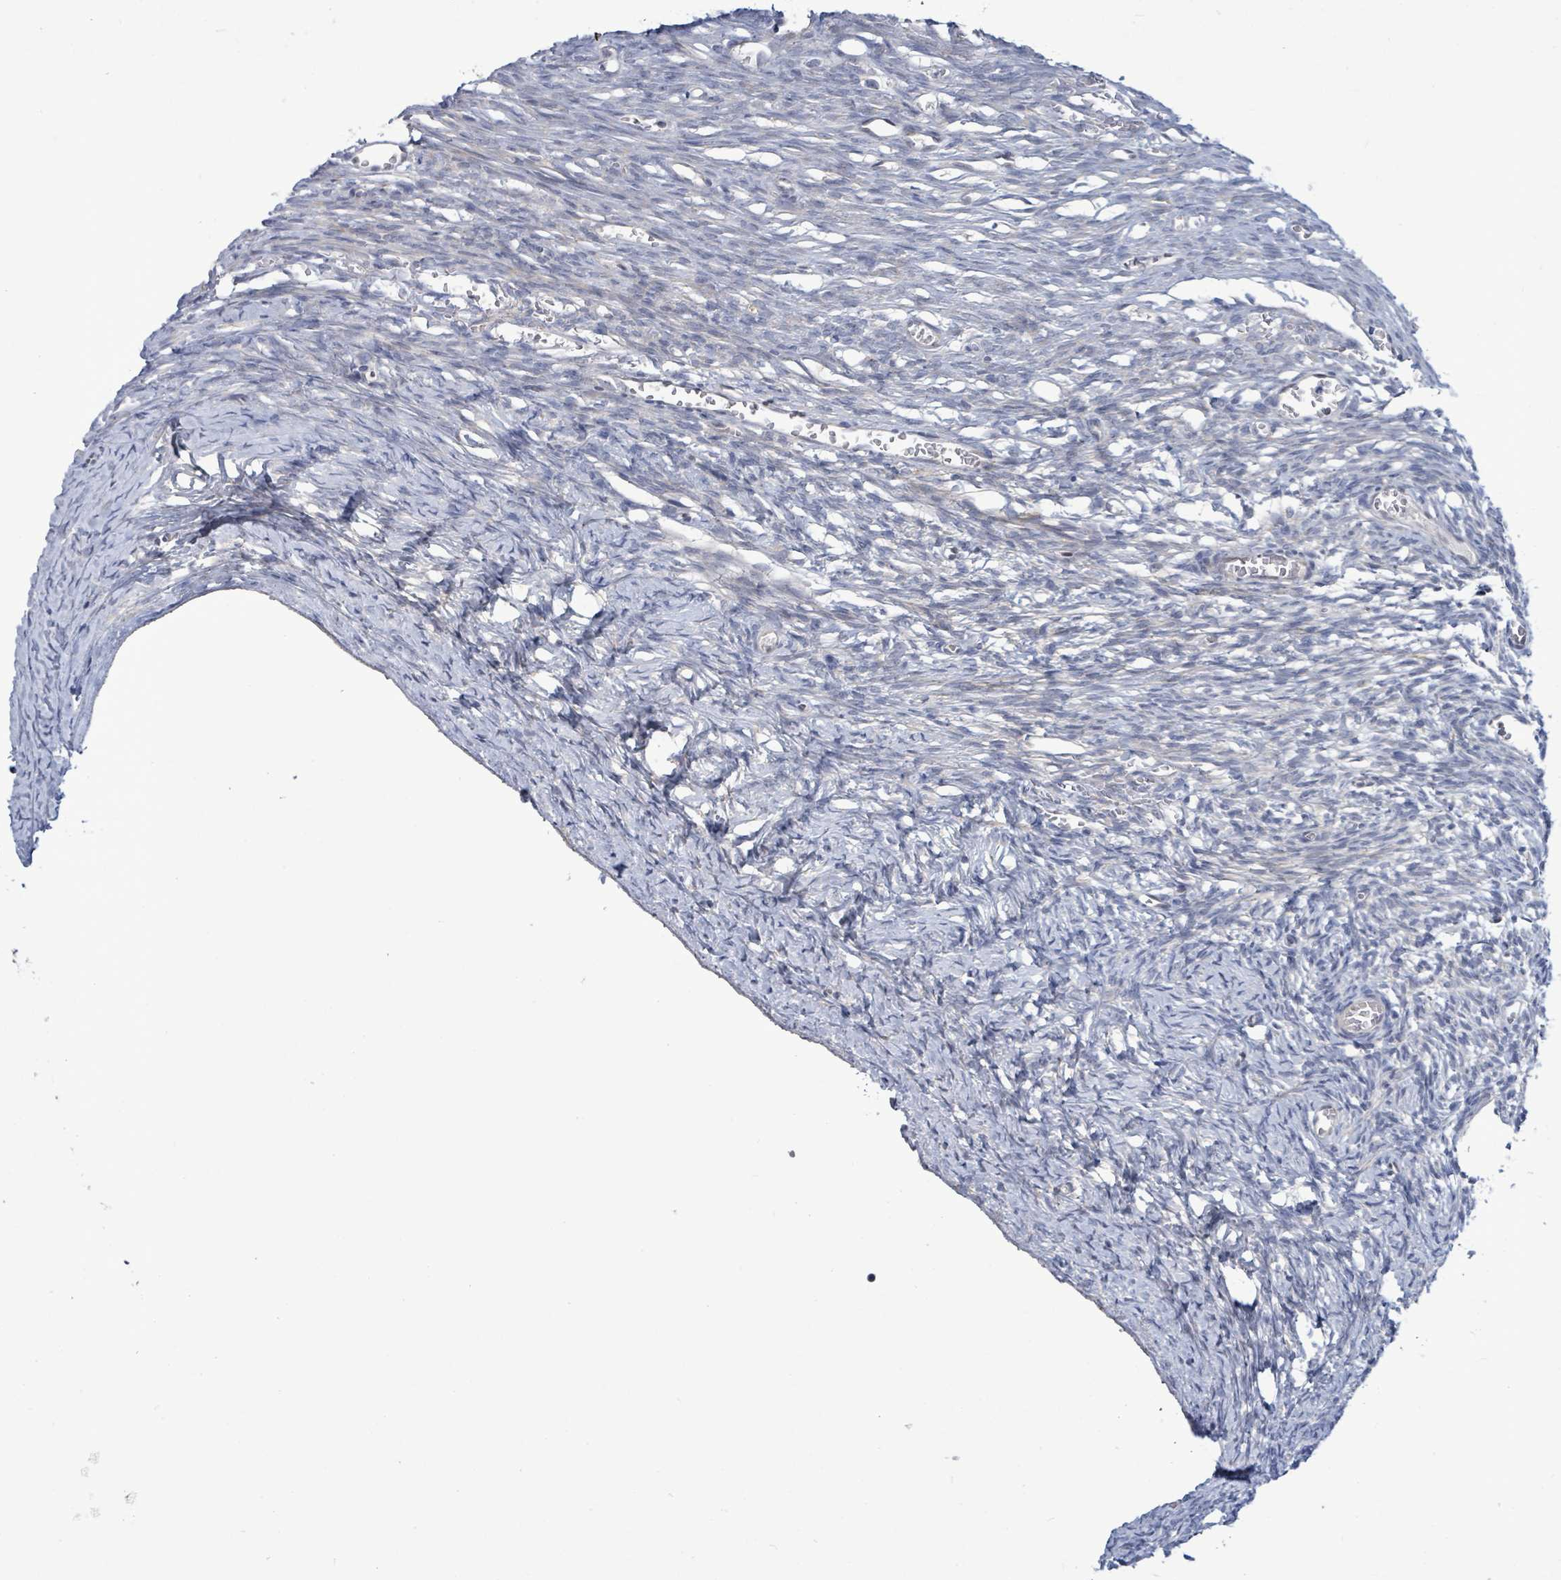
{"staining": {"intensity": "moderate", "quantity": "<25%", "location": "cytoplasmic/membranous"}, "tissue": "ovary", "cell_type": "Ovarian stroma cells", "image_type": "normal", "snomed": [{"axis": "morphology", "description": "Normal tissue, NOS"}, {"axis": "topography", "description": "Ovary"}], "caption": "Immunohistochemical staining of normal ovary reveals moderate cytoplasmic/membranous protein staining in approximately <25% of ovarian stroma cells.", "gene": "ZFPM1", "patient": {"sex": "female", "age": 39}}